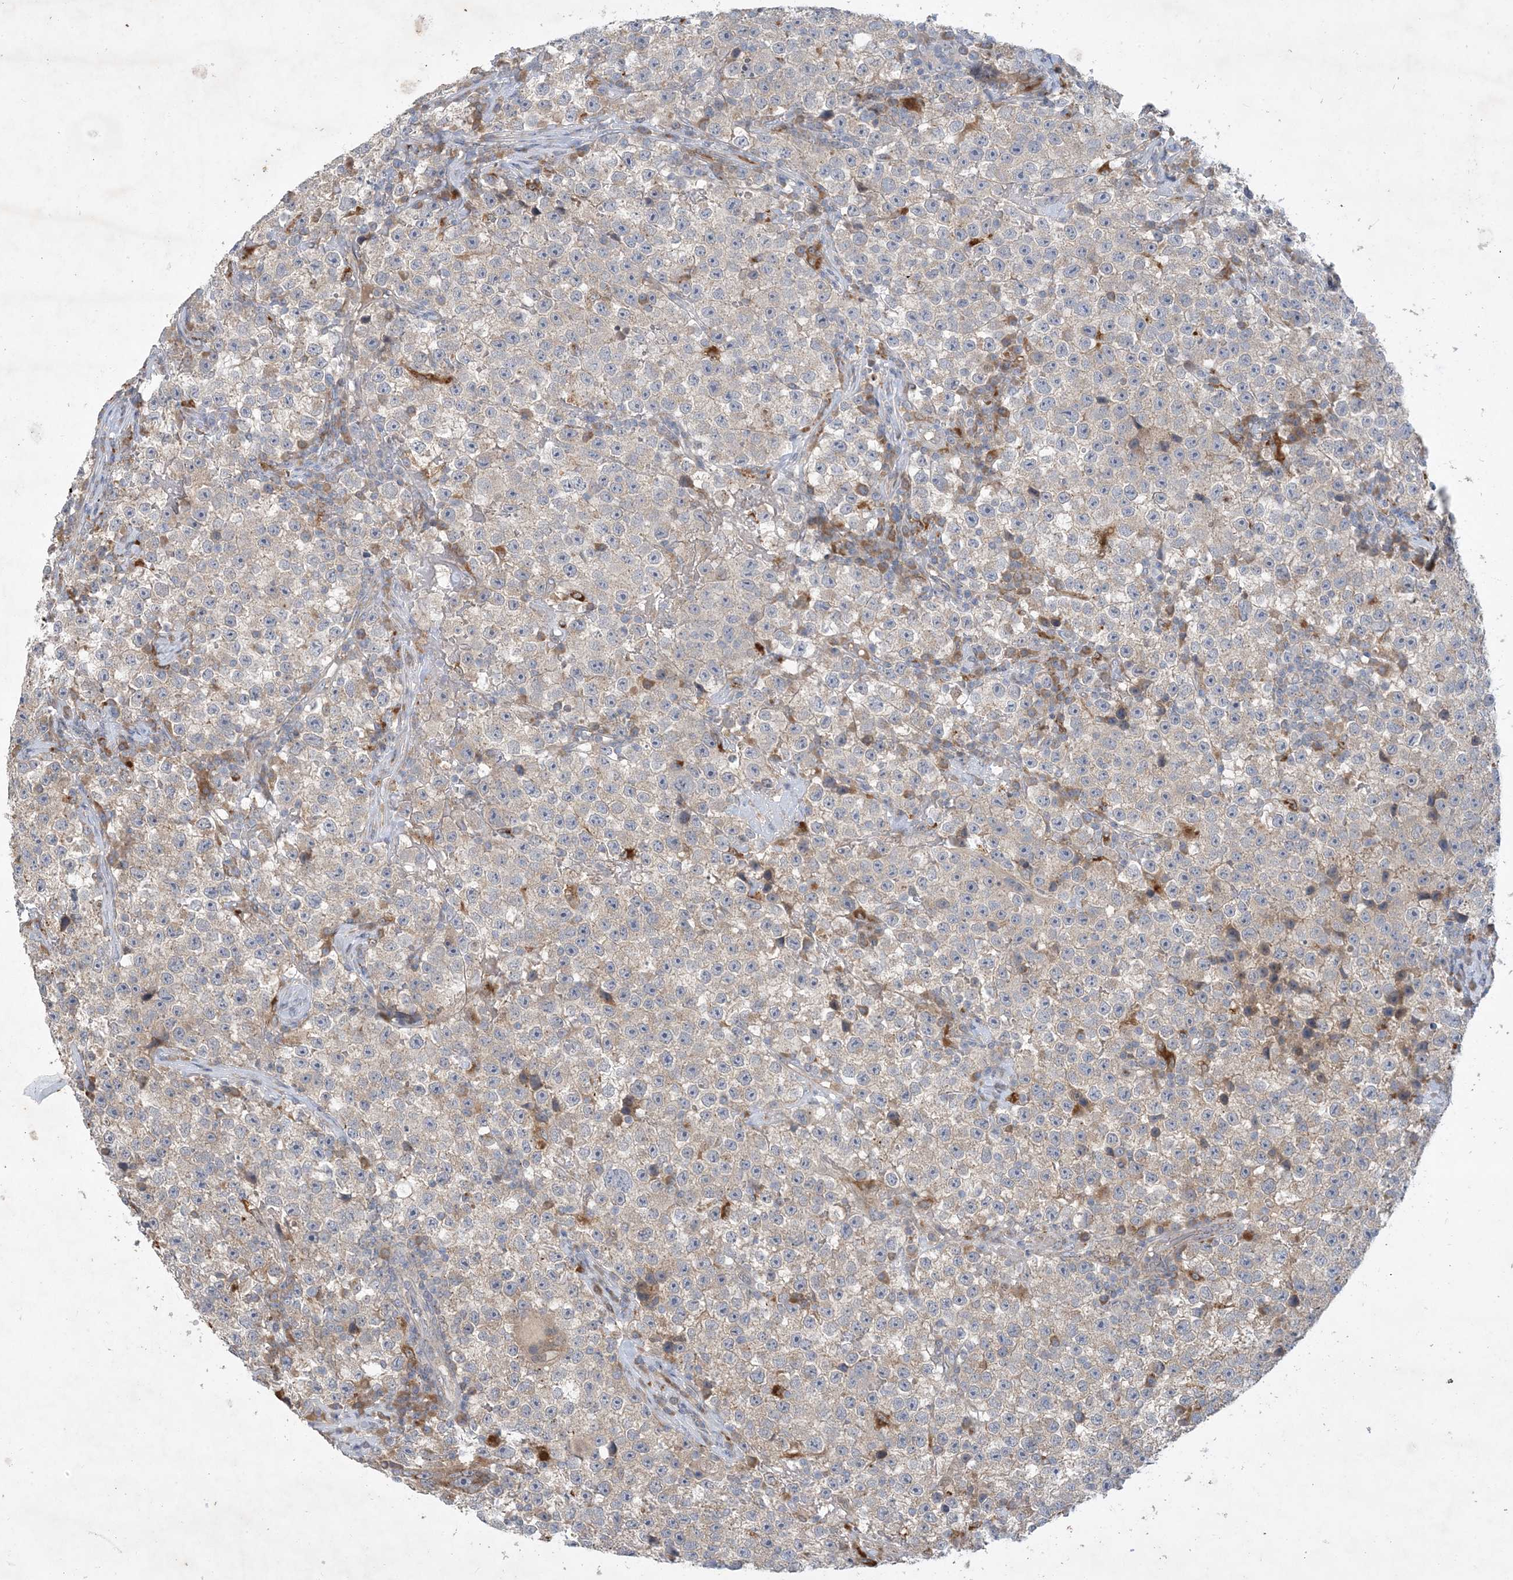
{"staining": {"intensity": "weak", "quantity": "25%-75%", "location": "cytoplasmic/membranous"}, "tissue": "testis cancer", "cell_type": "Tumor cells", "image_type": "cancer", "snomed": [{"axis": "morphology", "description": "Seminoma, NOS"}, {"axis": "topography", "description": "Testis"}], "caption": "Immunohistochemistry micrograph of neoplastic tissue: human testis cancer (seminoma) stained using IHC exhibits low levels of weak protein expression localized specifically in the cytoplasmic/membranous of tumor cells, appearing as a cytoplasmic/membranous brown color.", "gene": "MRPS18A", "patient": {"sex": "male", "age": 22}}